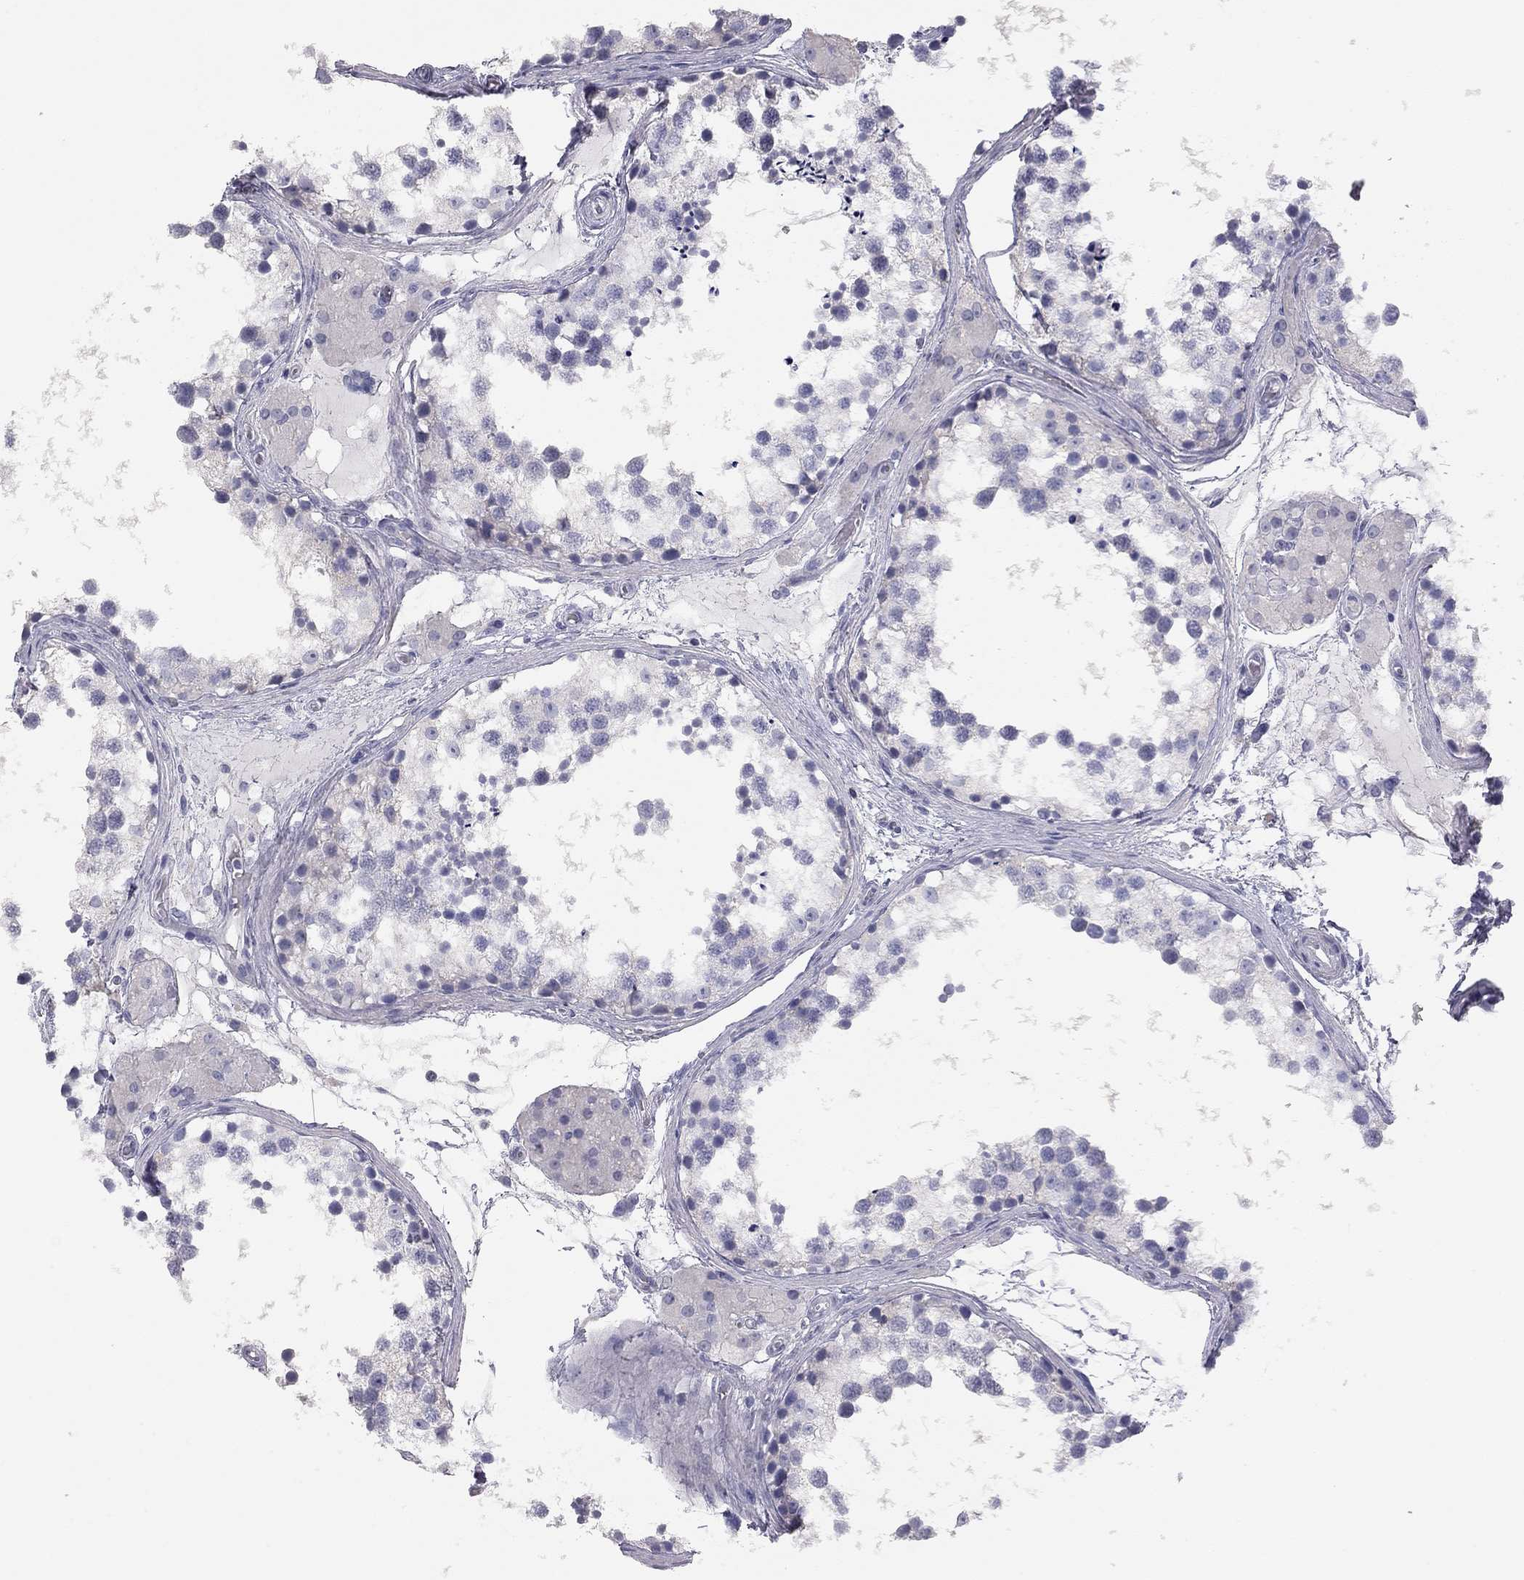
{"staining": {"intensity": "negative", "quantity": "none", "location": "none"}, "tissue": "testis", "cell_type": "Cells in seminiferous ducts", "image_type": "normal", "snomed": [{"axis": "morphology", "description": "Normal tissue, NOS"}, {"axis": "morphology", "description": "Seminoma, NOS"}, {"axis": "topography", "description": "Testis"}], "caption": "DAB immunohistochemical staining of unremarkable testis exhibits no significant expression in cells in seminiferous ducts.", "gene": "ADCYAP1", "patient": {"sex": "male", "age": 65}}